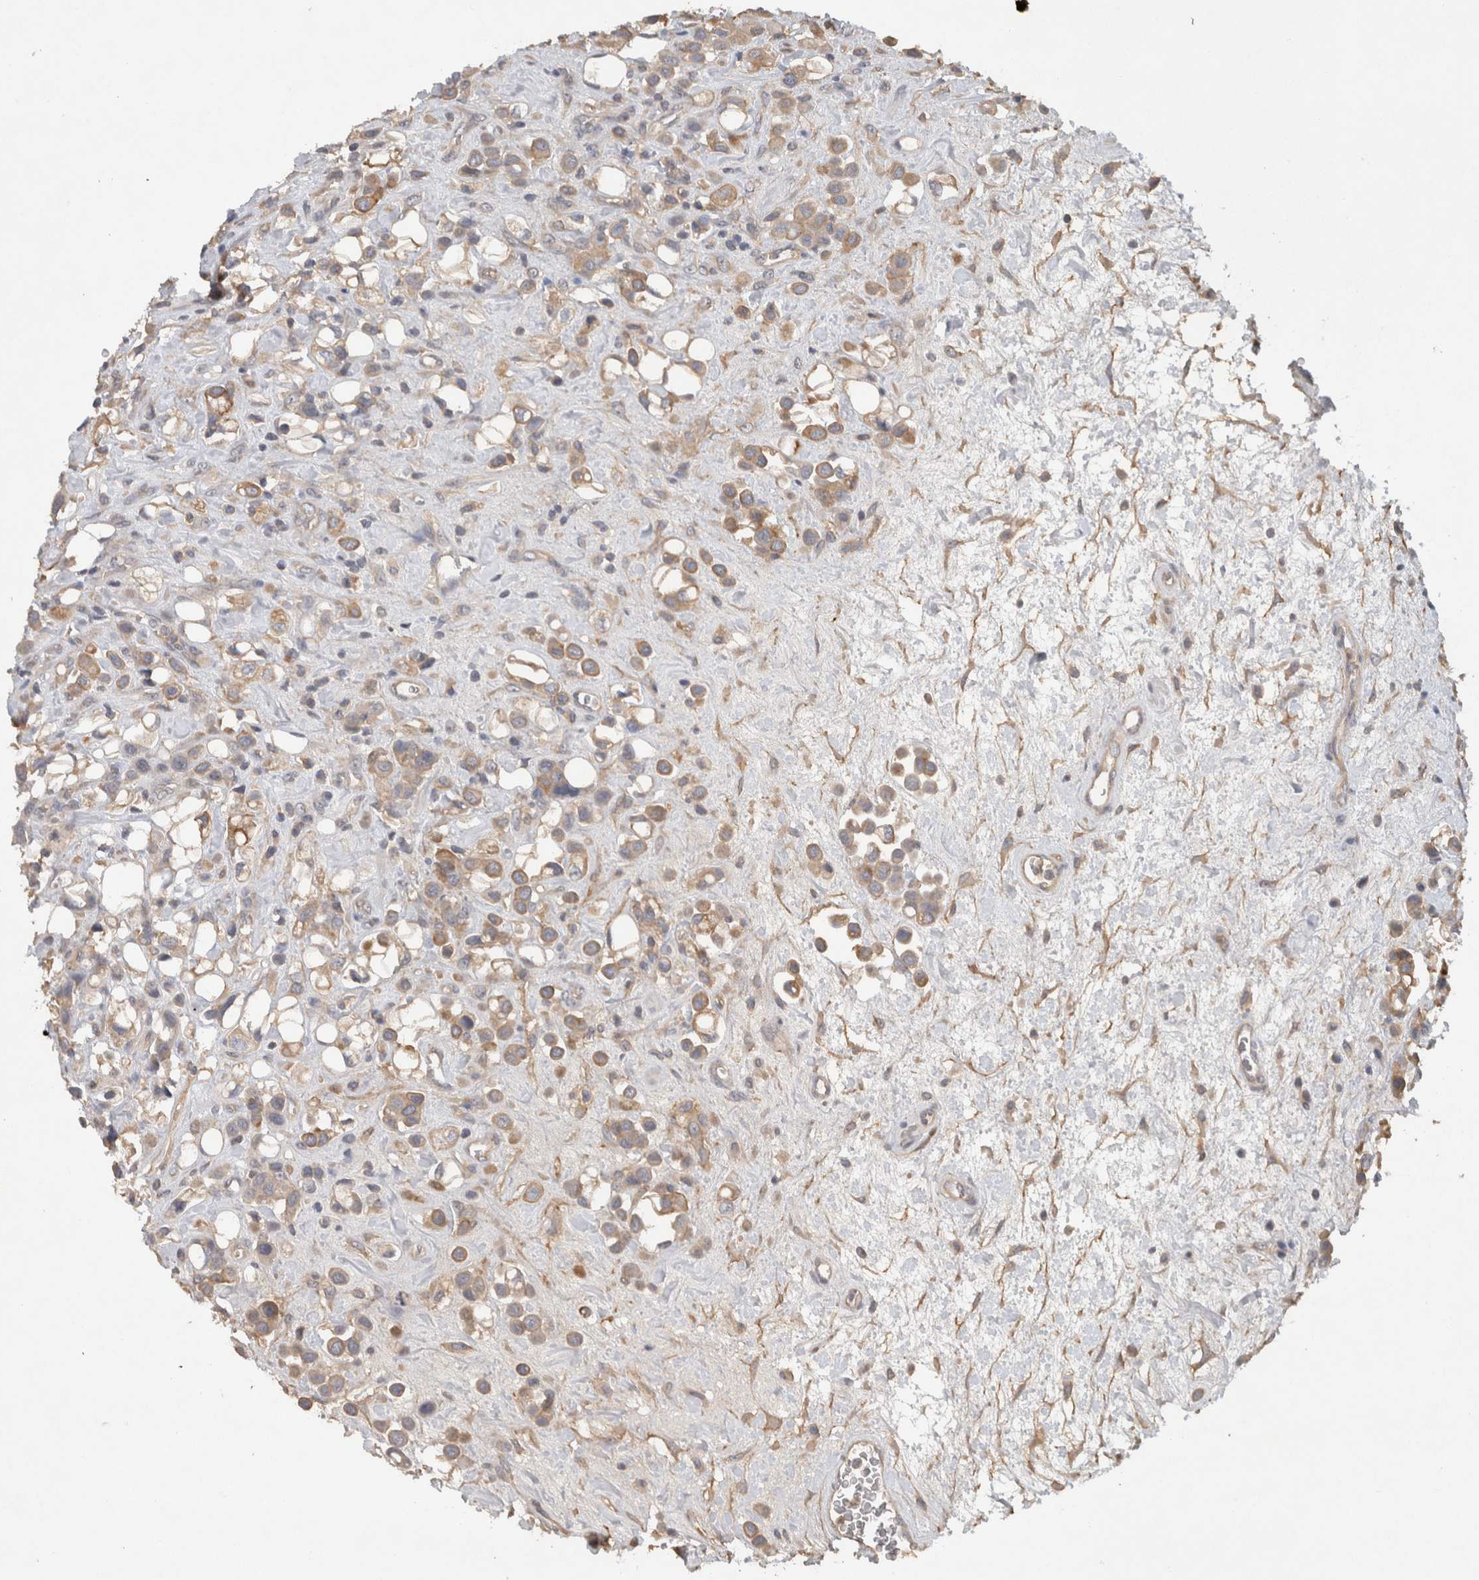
{"staining": {"intensity": "moderate", "quantity": "25%-75%", "location": "cytoplasmic/membranous"}, "tissue": "urothelial cancer", "cell_type": "Tumor cells", "image_type": "cancer", "snomed": [{"axis": "morphology", "description": "Urothelial carcinoma, High grade"}, {"axis": "topography", "description": "Urinary bladder"}], "caption": "Immunohistochemical staining of human urothelial cancer exhibits medium levels of moderate cytoplasmic/membranous staining in about 25%-75% of tumor cells. The staining is performed using DAB (3,3'-diaminobenzidine) brown chromogen to label protein expression. The nuclei are counter-stained blue using hematoxylin.", "gene": "HEXD", "patient": {"sex": "male", "age": 50}}